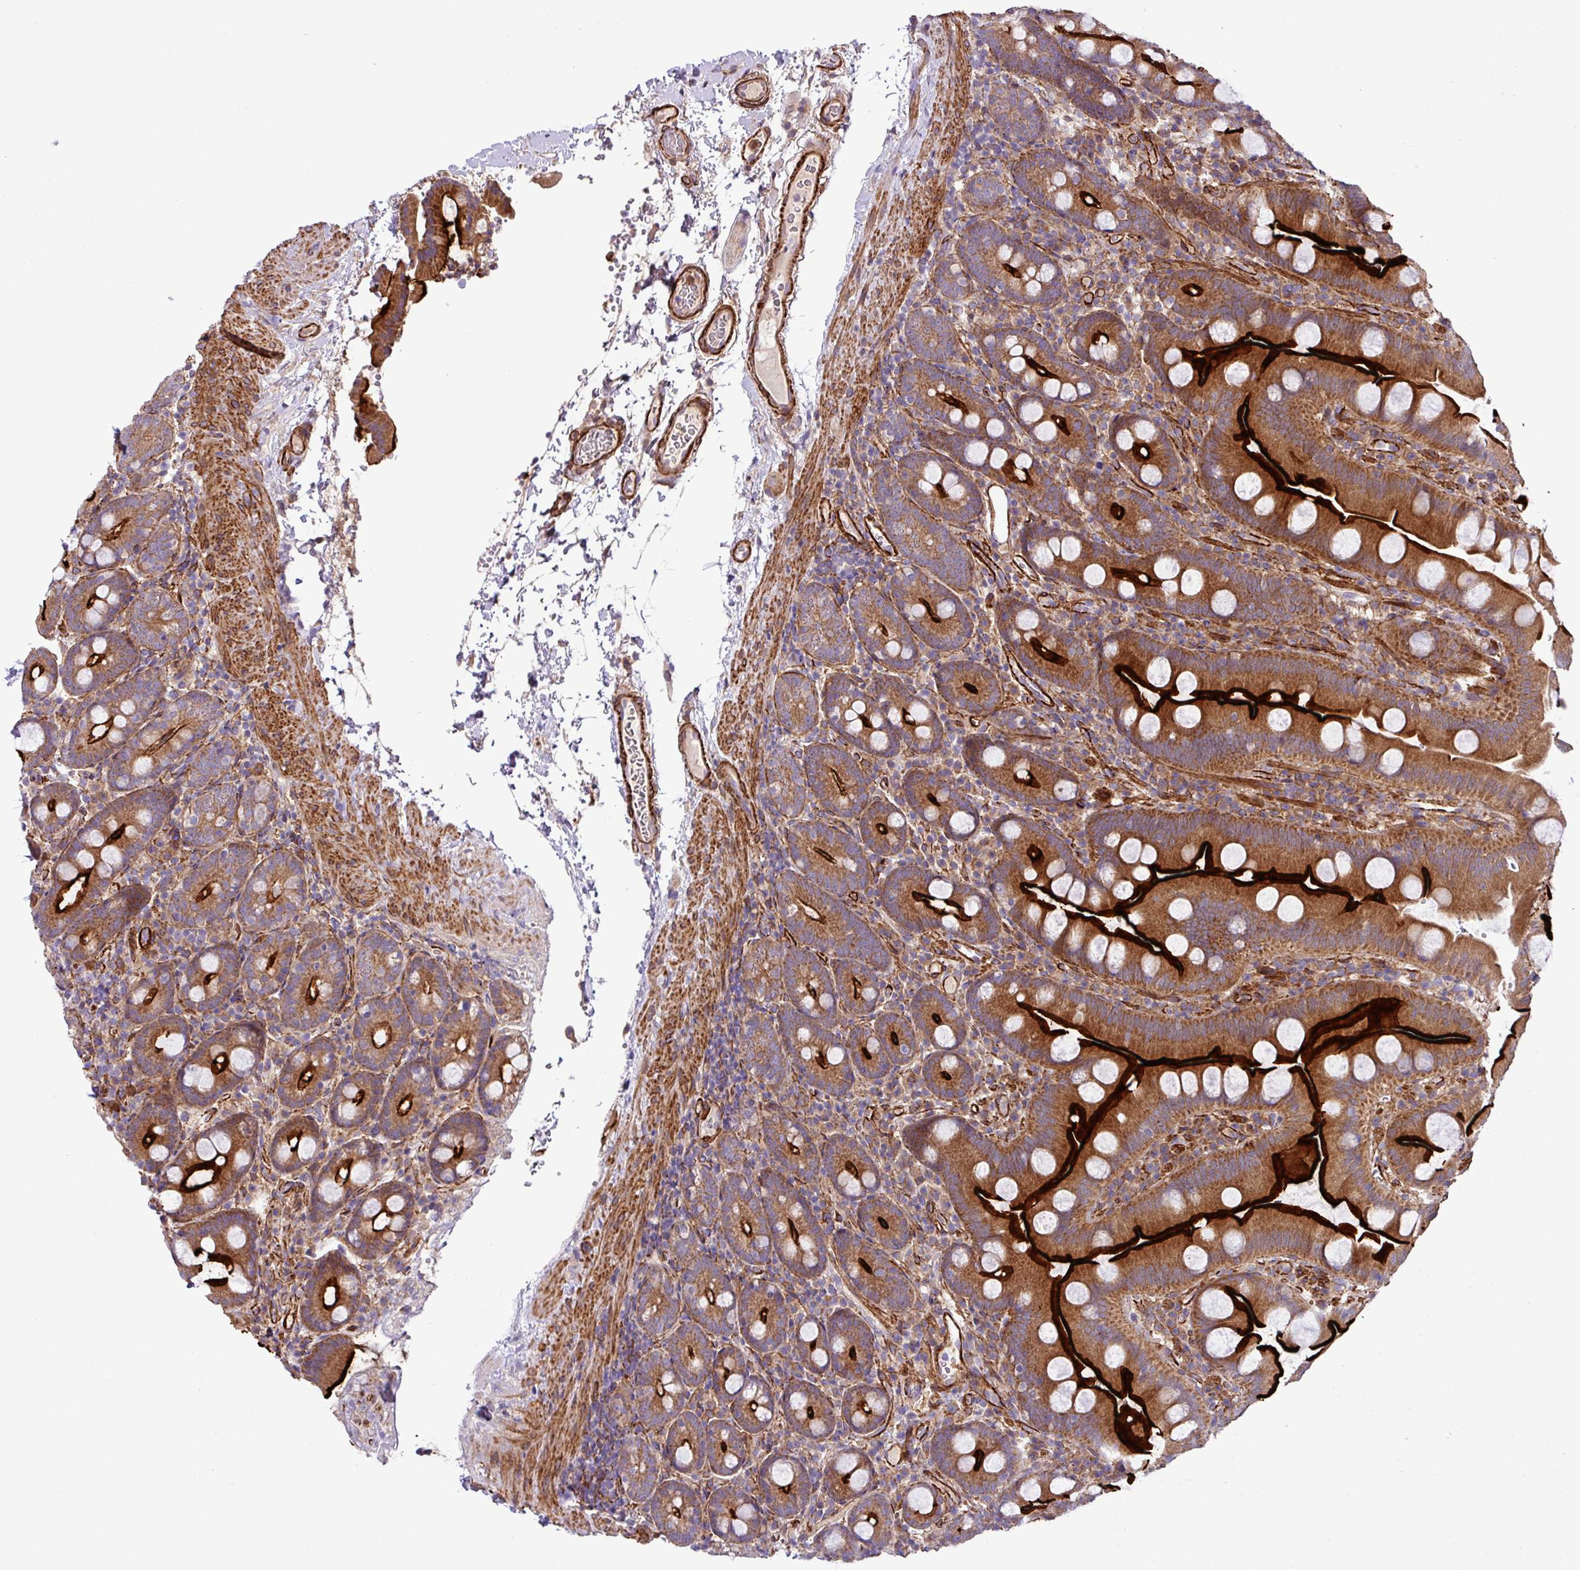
{"staining": {"intensity": "strong", "quantity": ">75%", "location": "cytoplasmic/membranous"}, "tissue": "small intestine", "cell_type": "Glandular cells", "image_type": "normal", "snomed": [{"axis": "morphology", "description": "Normal tissue, NOS"}, {"axis": "topography", "description": "Small intestine"}], "caption": "An image showing strong cytoplasmic/membranous positivity in about >75% of glandular cells in normal small intestine, as visualized by brown immunohistochemical staining.", "gene": "FAM47E", "patient": {"sex": "female", "age": 68}}